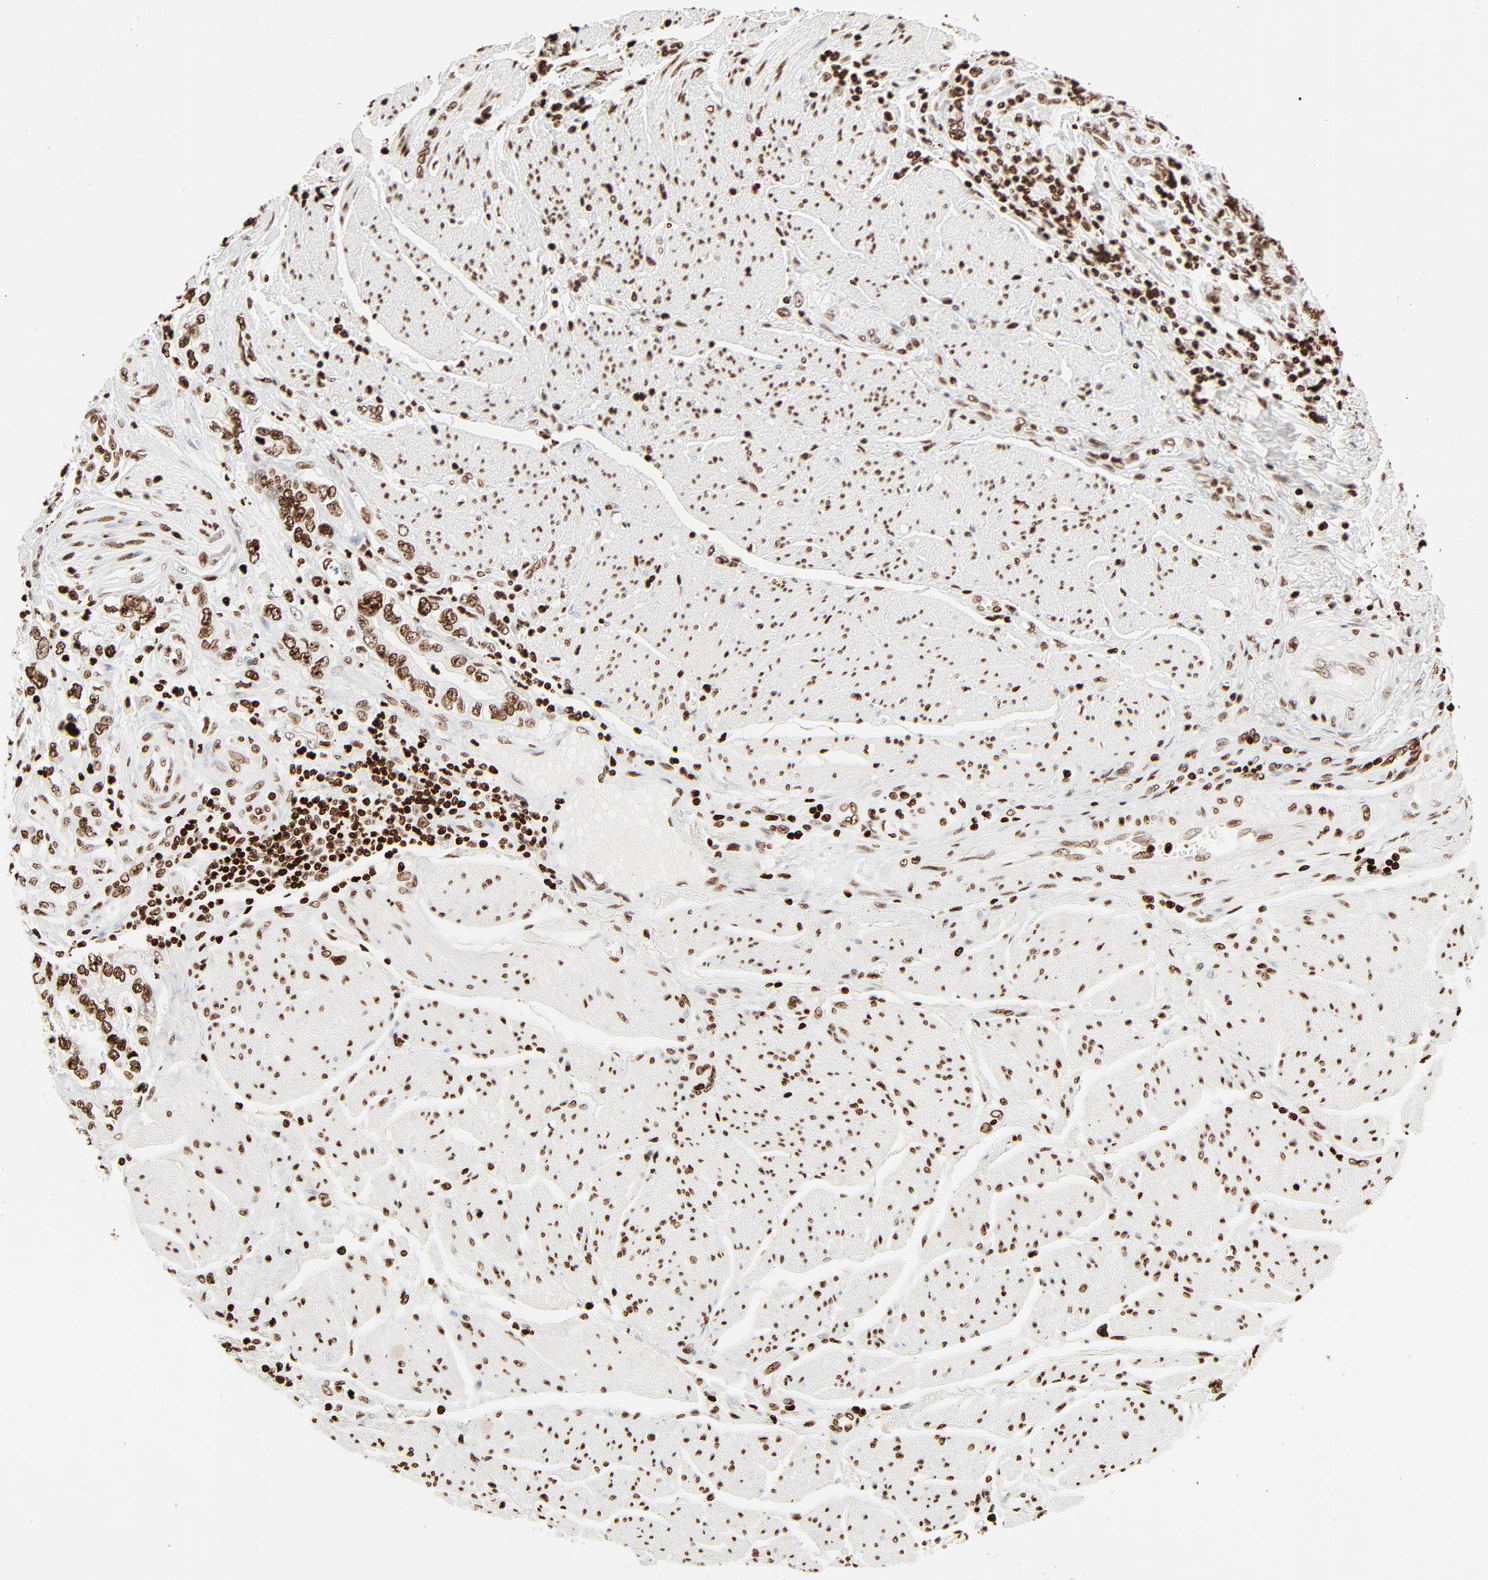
{"staining": {"intensity": "strong", "quantity": ">75%", "location": "cytoplasmic/membranous,nuclear"}, "tissue": "stomach cancer", "cell_type": "Tumor cells", "image_type": "cancer", "snomed": [{"axis": "morphology", "description": "Adenocarcinoma, NOS"}, {"axis": "topography", "description": "Pancreas"}, {"axis": "topography", "description": "Stomach, upper"}], "caption": "Immunohistochemical staining of human stomach adenocarcinoma displays high levels of strong cytoplasmic/membranous and nuclear staining in about >75% of tumor cells.", "gene": "HMGB2", "patient": {"sex": "male", "age": 77}}